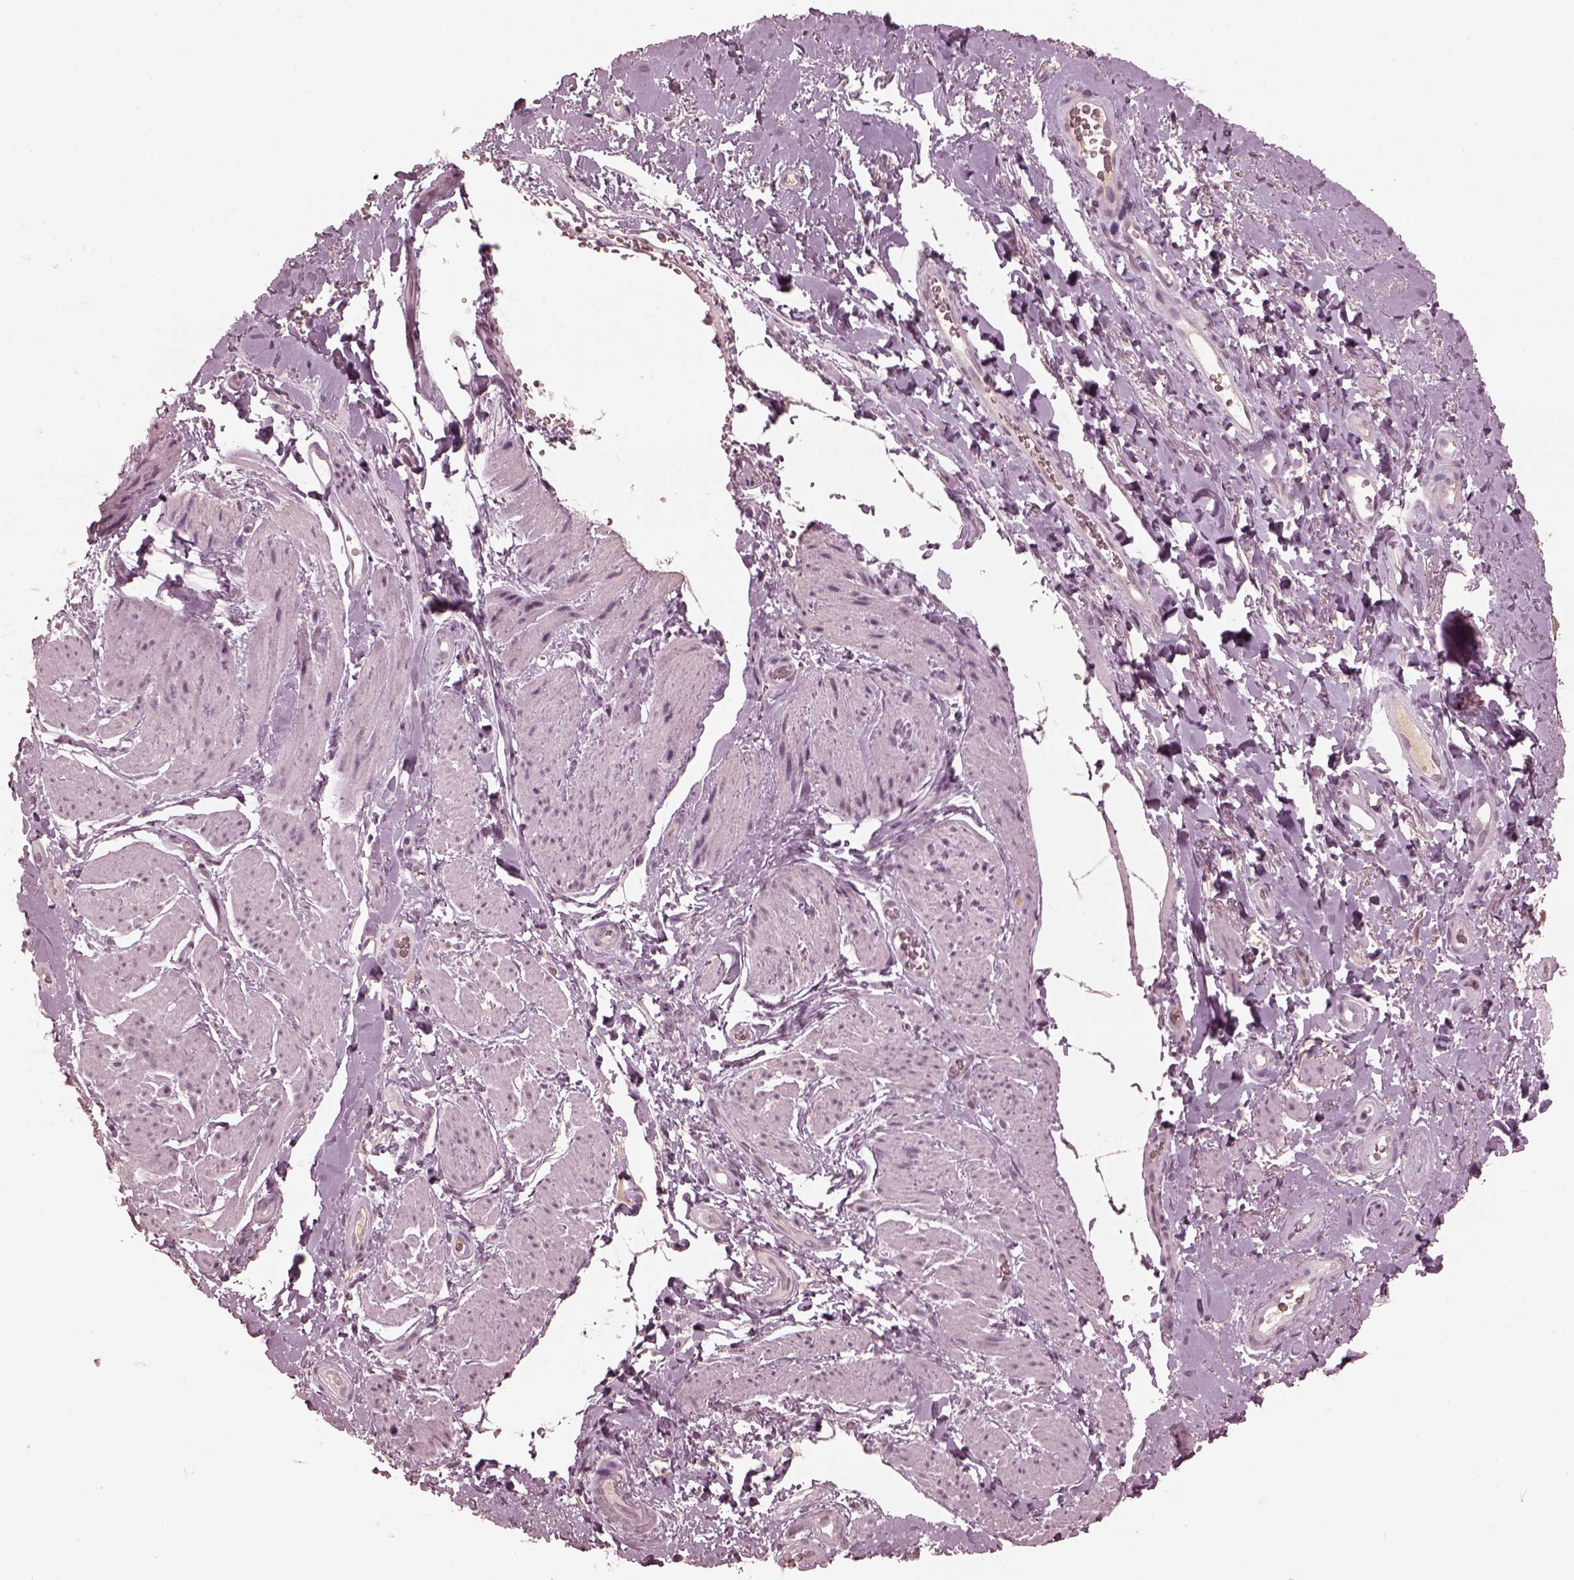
{"staining": {"intensity": "negative", "quantity": "none", "location": "none"}, "tissue": "adipose tissue", "cell_type": "Adipocytes", "image_type": "normal", "snomed": [{"axis": "morphology", "description": "Normal tissue, NOS"}, {"axis": "topography", "description": "Anal"}, {"axis": "topography", "description": "Peripheral nerve tissue"}], "caption": "The micrograph displays no significant staining in adipocytes of adipose tissue. (DAB IHC visualized using brightfield microscopy, high magnification).", "gene": "KRT79", "patient": {"sex": "male", "age": 53}}